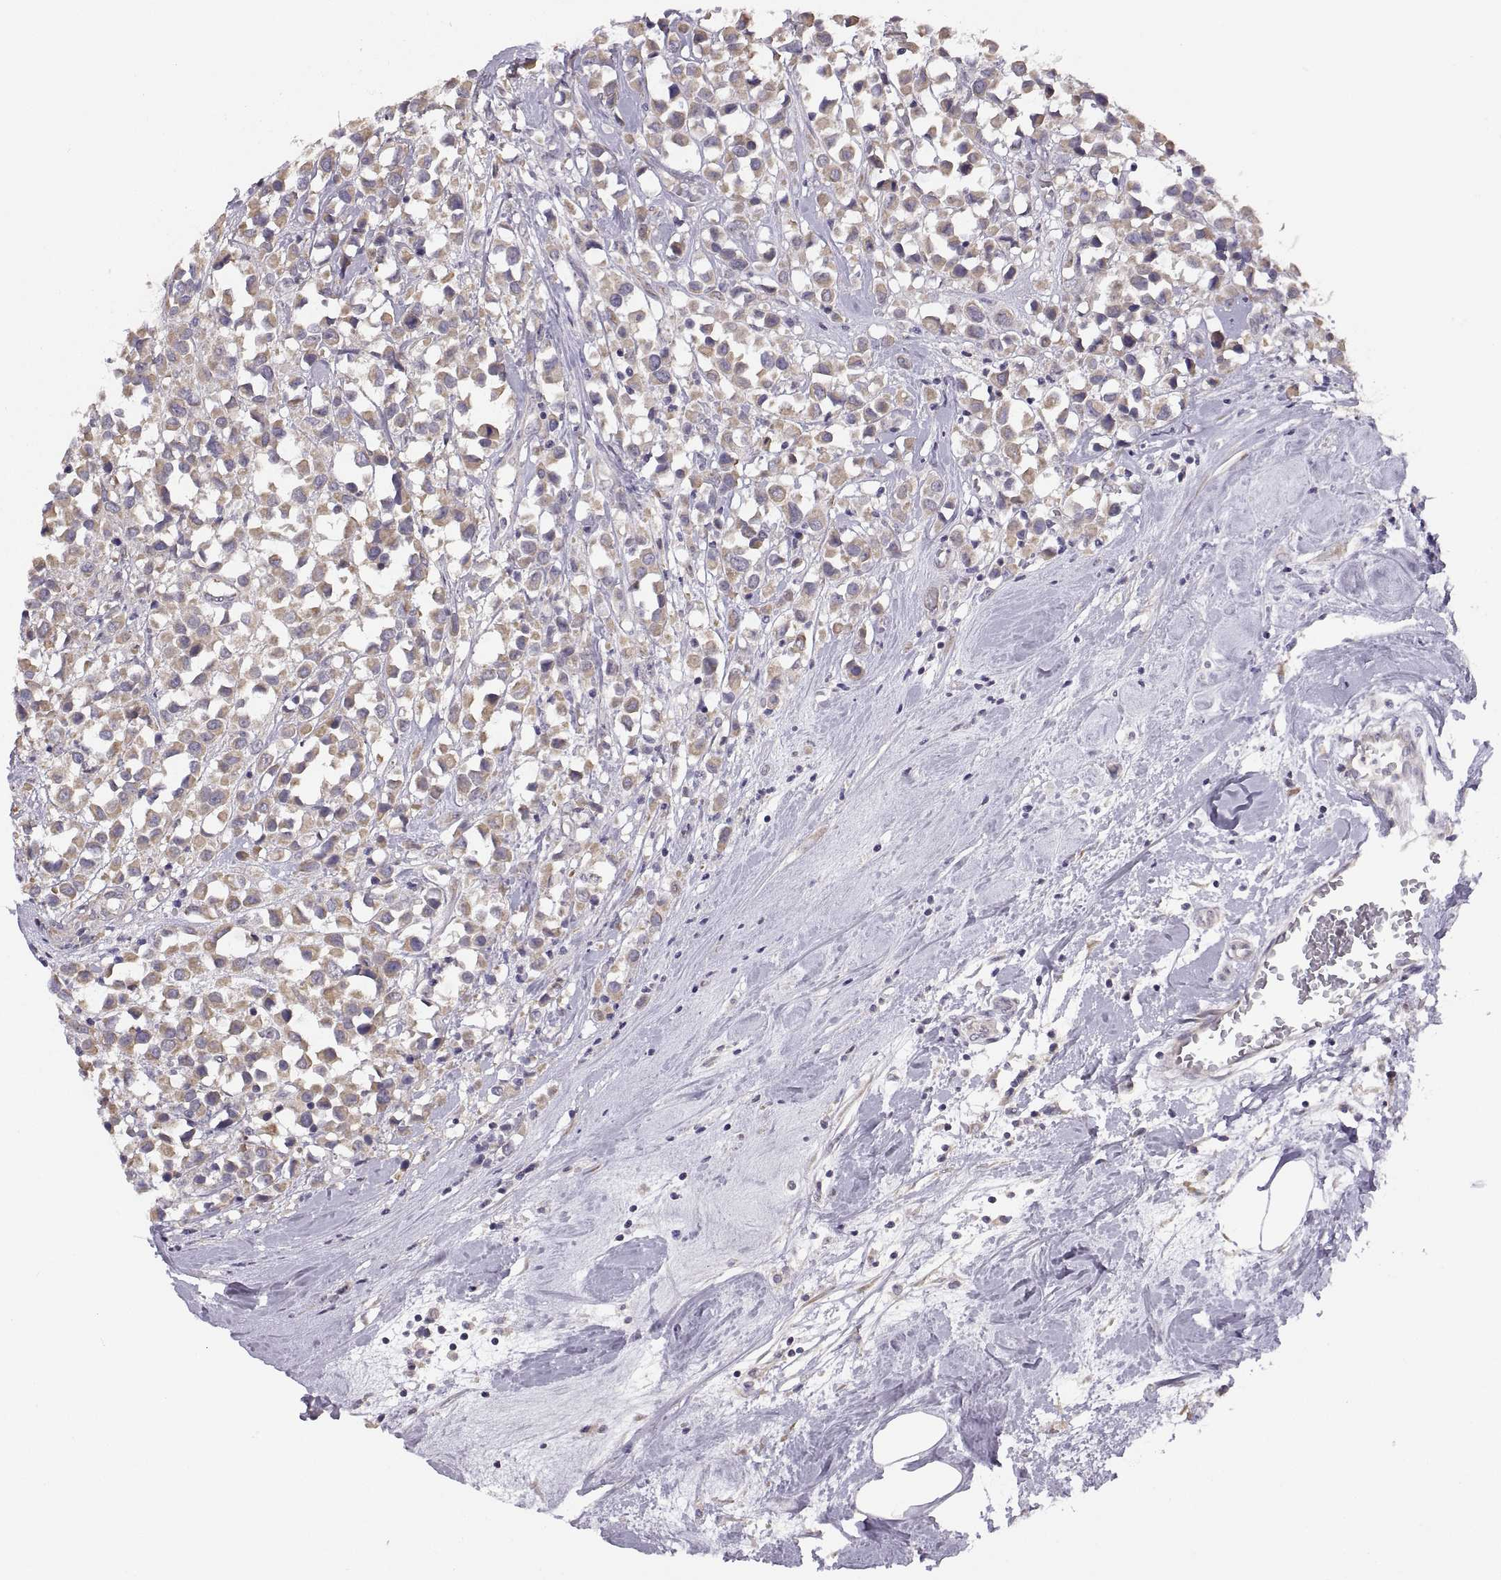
{"staining": {"intensity": "moderate", "quantity": ">75%", "location": "cytoplasmic/membranous"}, "tissue": "breast cancer", "cell_type": "Tumor cells", "image_type": "cancer", "snomed": [{"axis": "morphology", "description": "Duct carcinoma"}, {"axis": "topography", "description": "Breast"}], "caption": "This histopathology image reveals immunohistochemistry (IHC) staining of human breast cancer, with medium moderate cytoplasmic/membranous staining in about >75% of tumor cells.", "gene": "ACSBG2", "patient": {"sex": "female", "age": 61}}